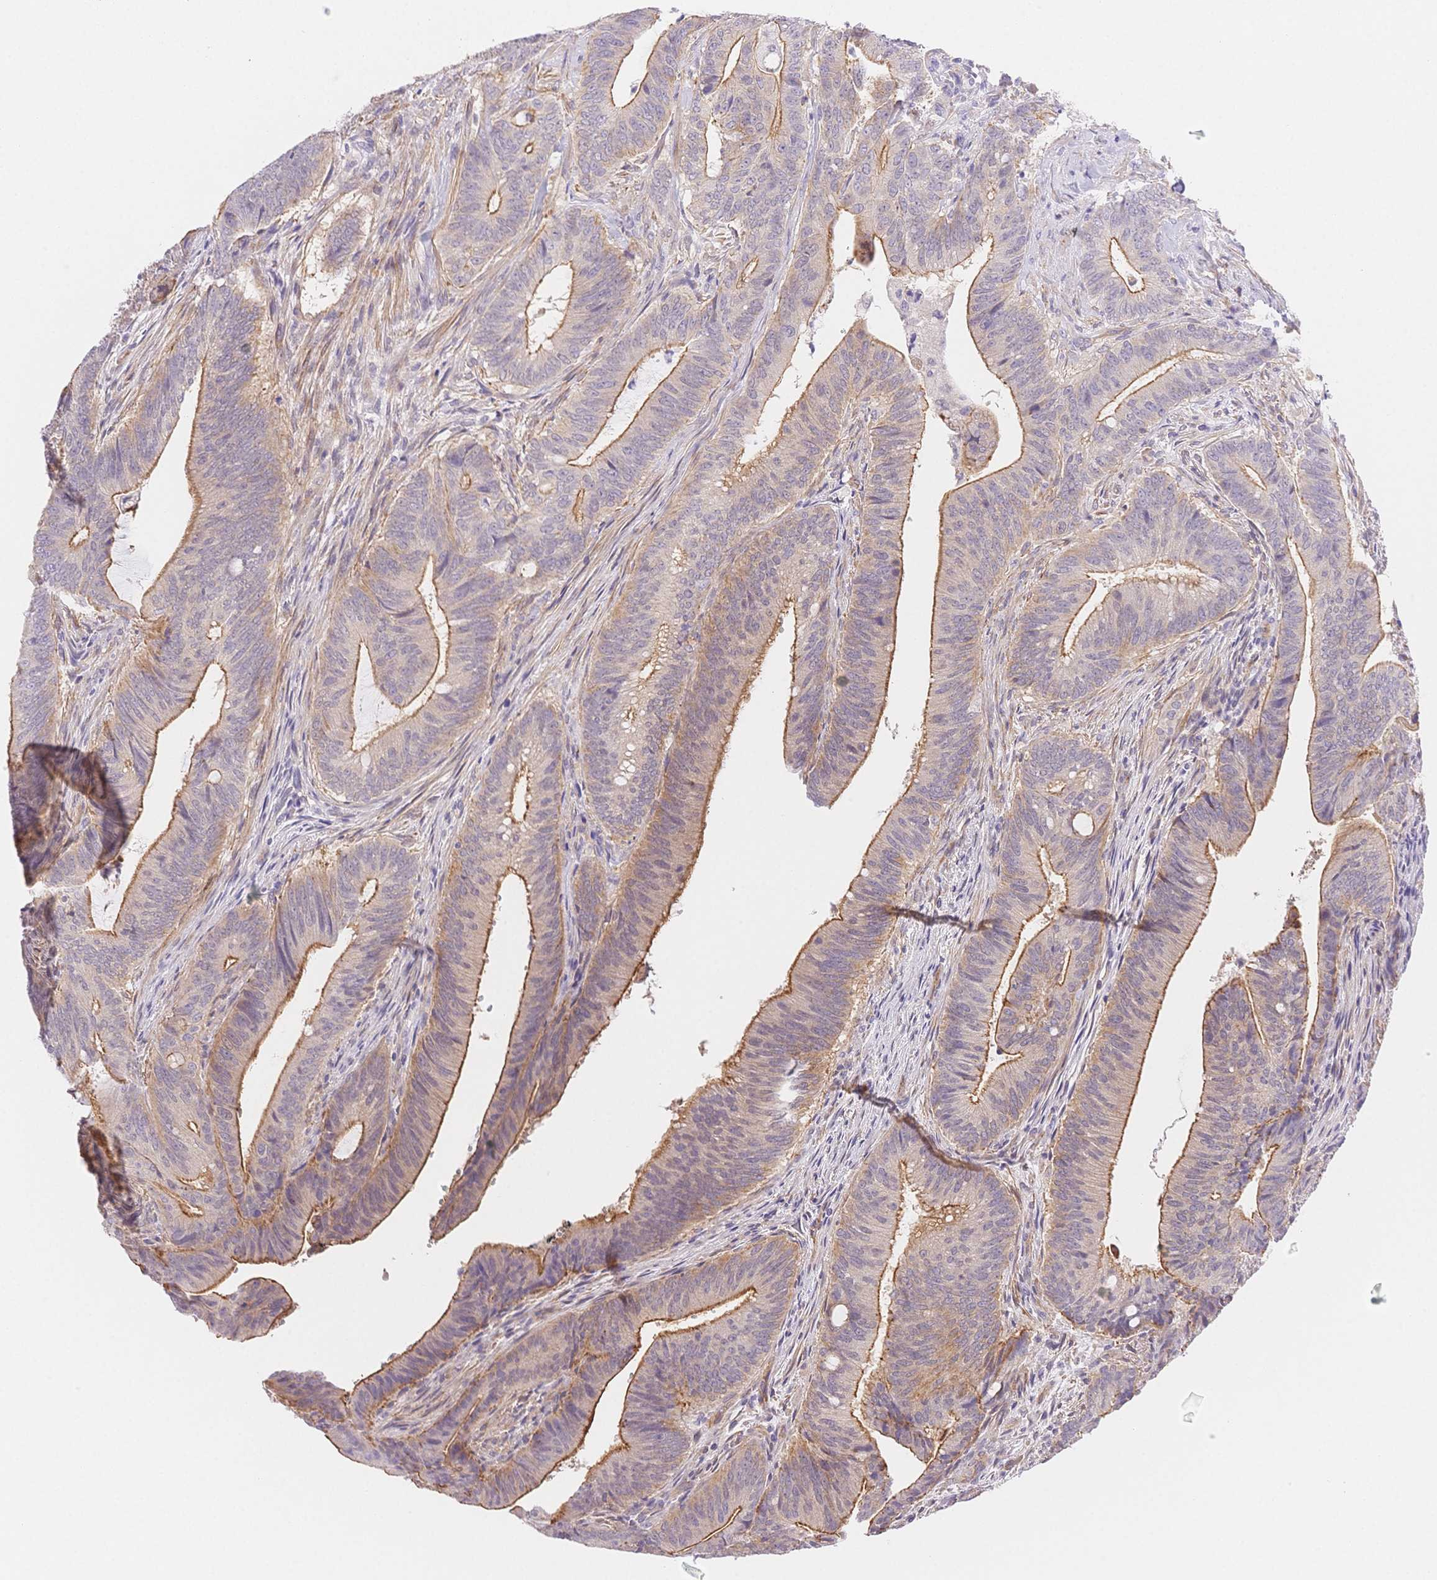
{"staining": {"intensity": "strong", "quantity": ">75%", "location": "cytoplasmic/membranous"}, "tissue": "colorectal cancer", "cell_type": "Tumor cells", "image_type": "cancer", "snomed": [{"axis": "morphology", "description": "Adenocarcinoma, NOS"}, {"axis": "topography", "description": "Colon"}], "caption": "Immunohistochemistry (IHC) staining of adenocarcinoma (colorectal), which exhibits high levels of strong cytoplasmic/membranous expression in approximately >75% of tumor cells indicating strong cytoplasmic/membranous protein positivity. The staining was performed using DAB (3,3'-diaminobenzidine) (brown) for protein detection and nuclei were counterstained in hematoxylin (blue).", "gene": "CSN1S1", "patient": {"sex": "female", "age": 43}}